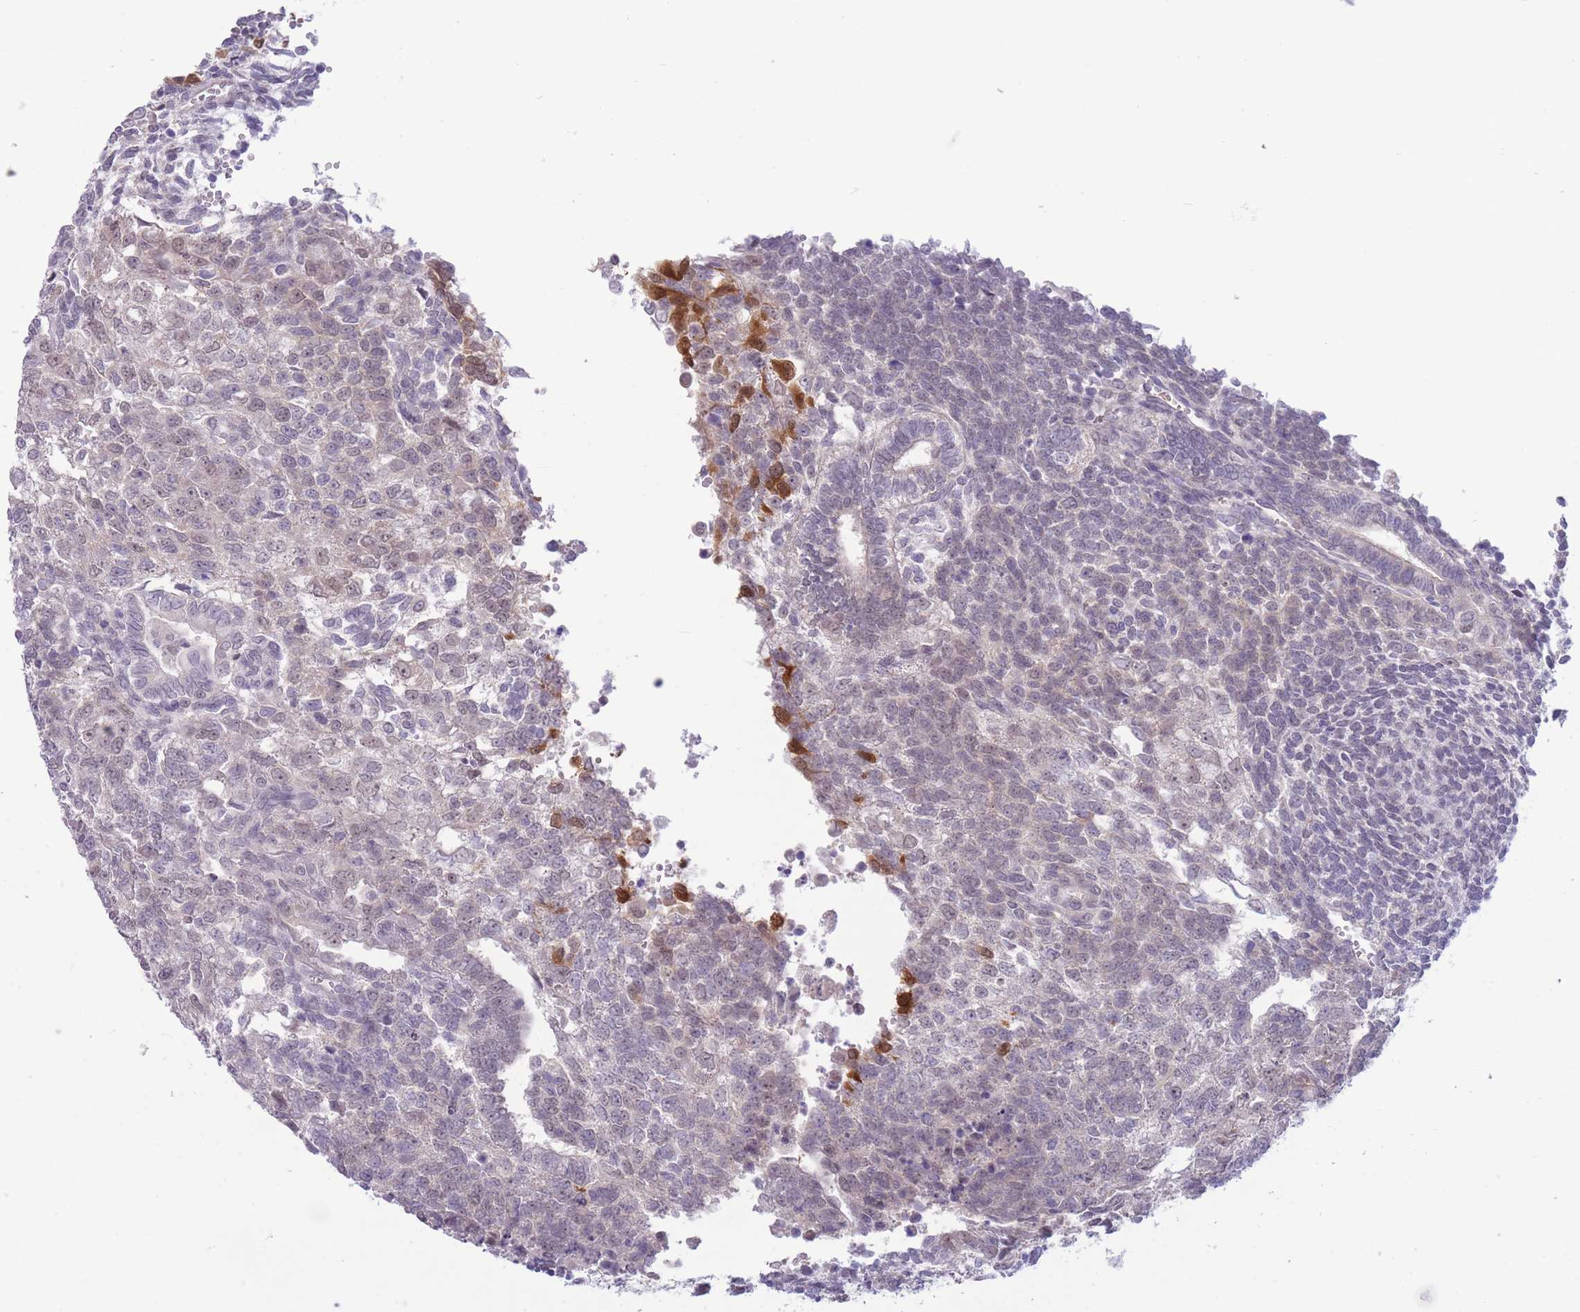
{"staining": {"intensity": "weak", "quantity": "<25%", "location": "nuclear"}, "tissue": "testis cancer", "cell_type": "Tumor cells", "image_type": "cancer", "snomed": [{"axis": "morphology", "description": "Carcinoma, Embryonal, NOS"}, {"axis": "topography", "description": "Testis"}], "caption": "The photomicrograph shows no staining of tumor cells in testis cancer. Nuclei are stained in blue.", "gene": "FBXO46", "patient": {"sex": "male", "age": 23}}